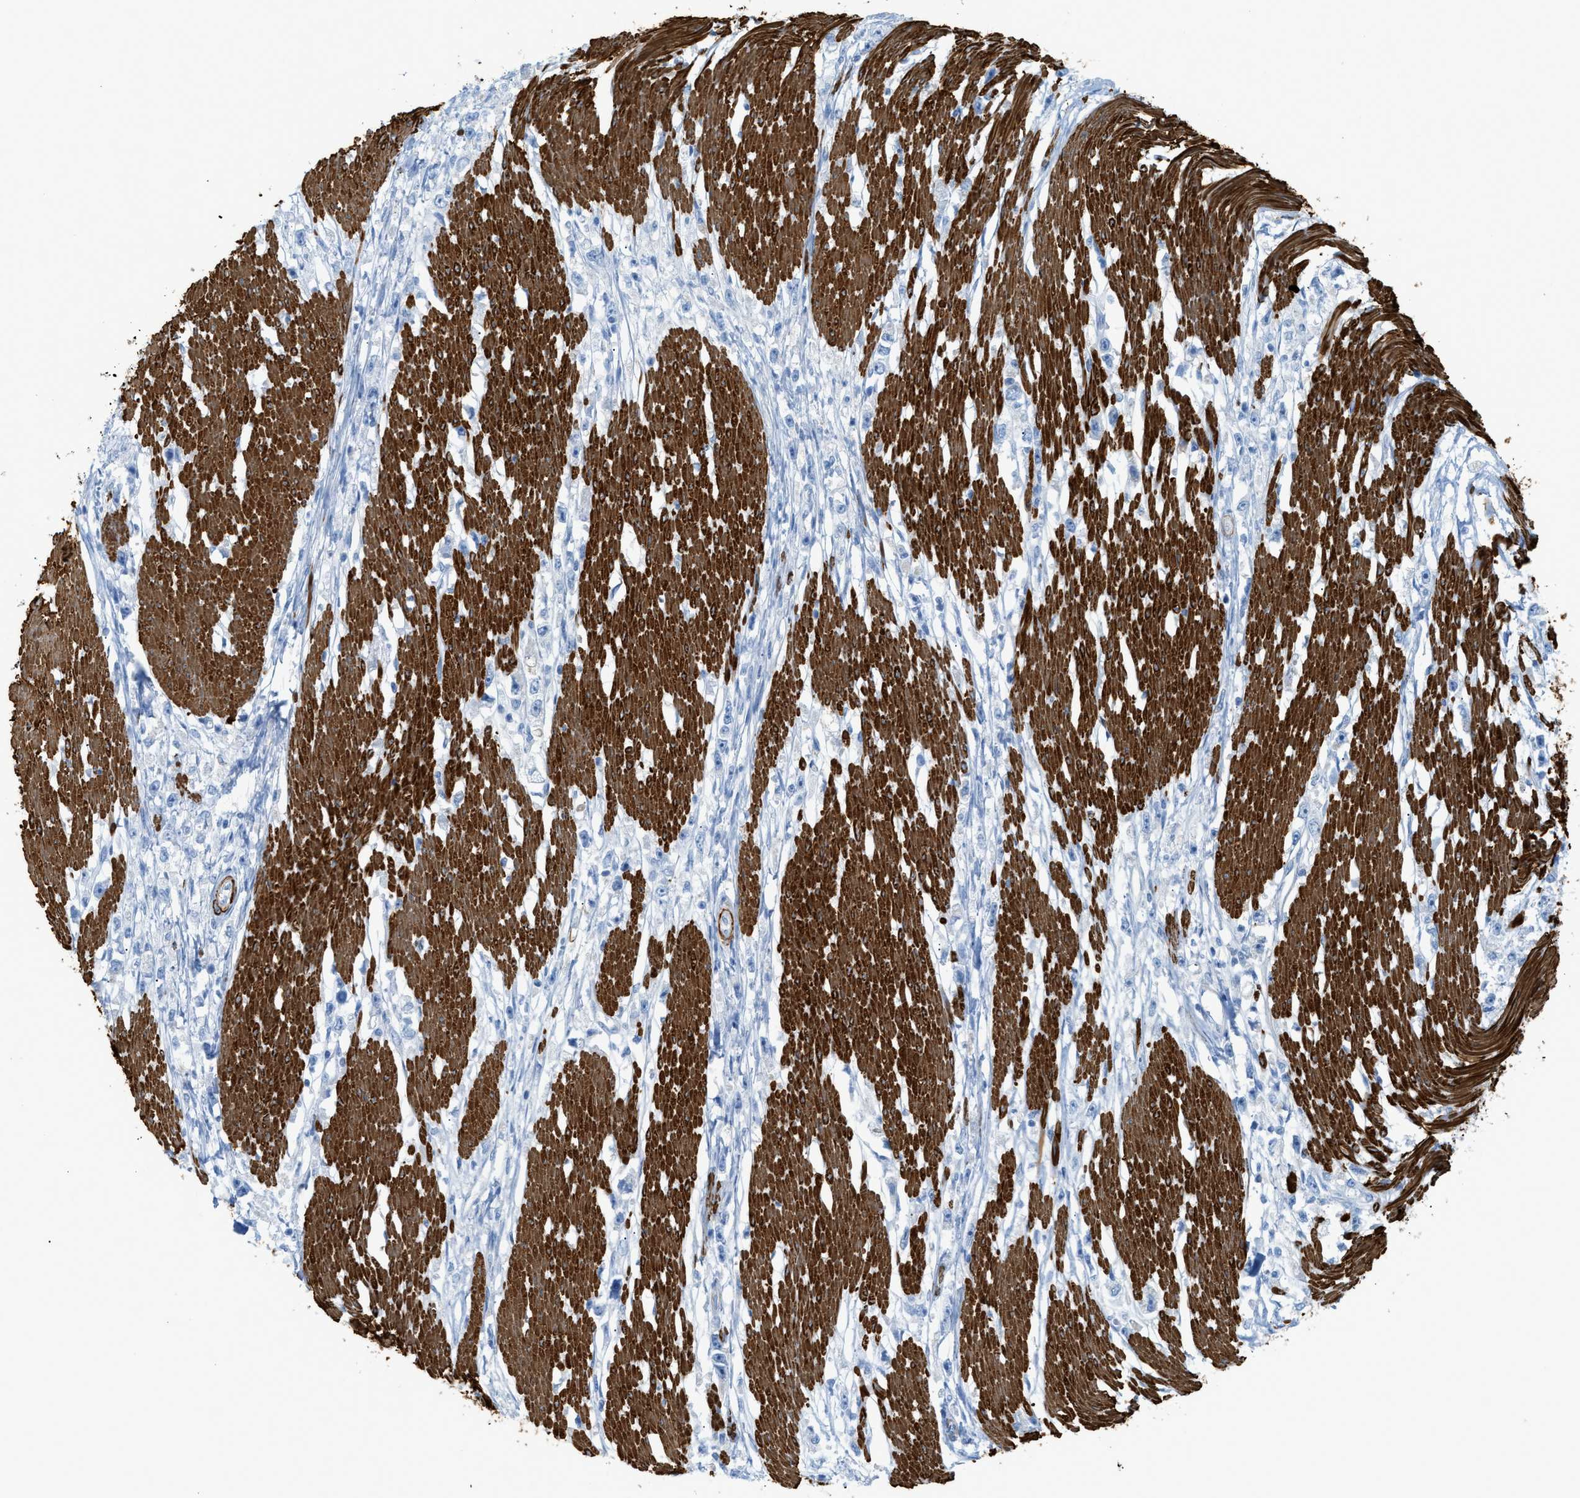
{"staining": {"intensity": "negative", "quantity": "none", "location": "none"}, "tissue": "stomach cancer", "cell_type": "Tumor cells", "image_type": "cancer", "snomed": [{"axis": "morphology", "description": "Adenocarcinoma, NOS"}, {"axis": "topography", "description": "Stomach"}], "caption": "IHC image of human adenocarcinoma (stomach) stained for a protein (brown), which shows no positivity in tumor cells.", "gene": "MYH11", "patient": {"sex": "female", "age": 59}}